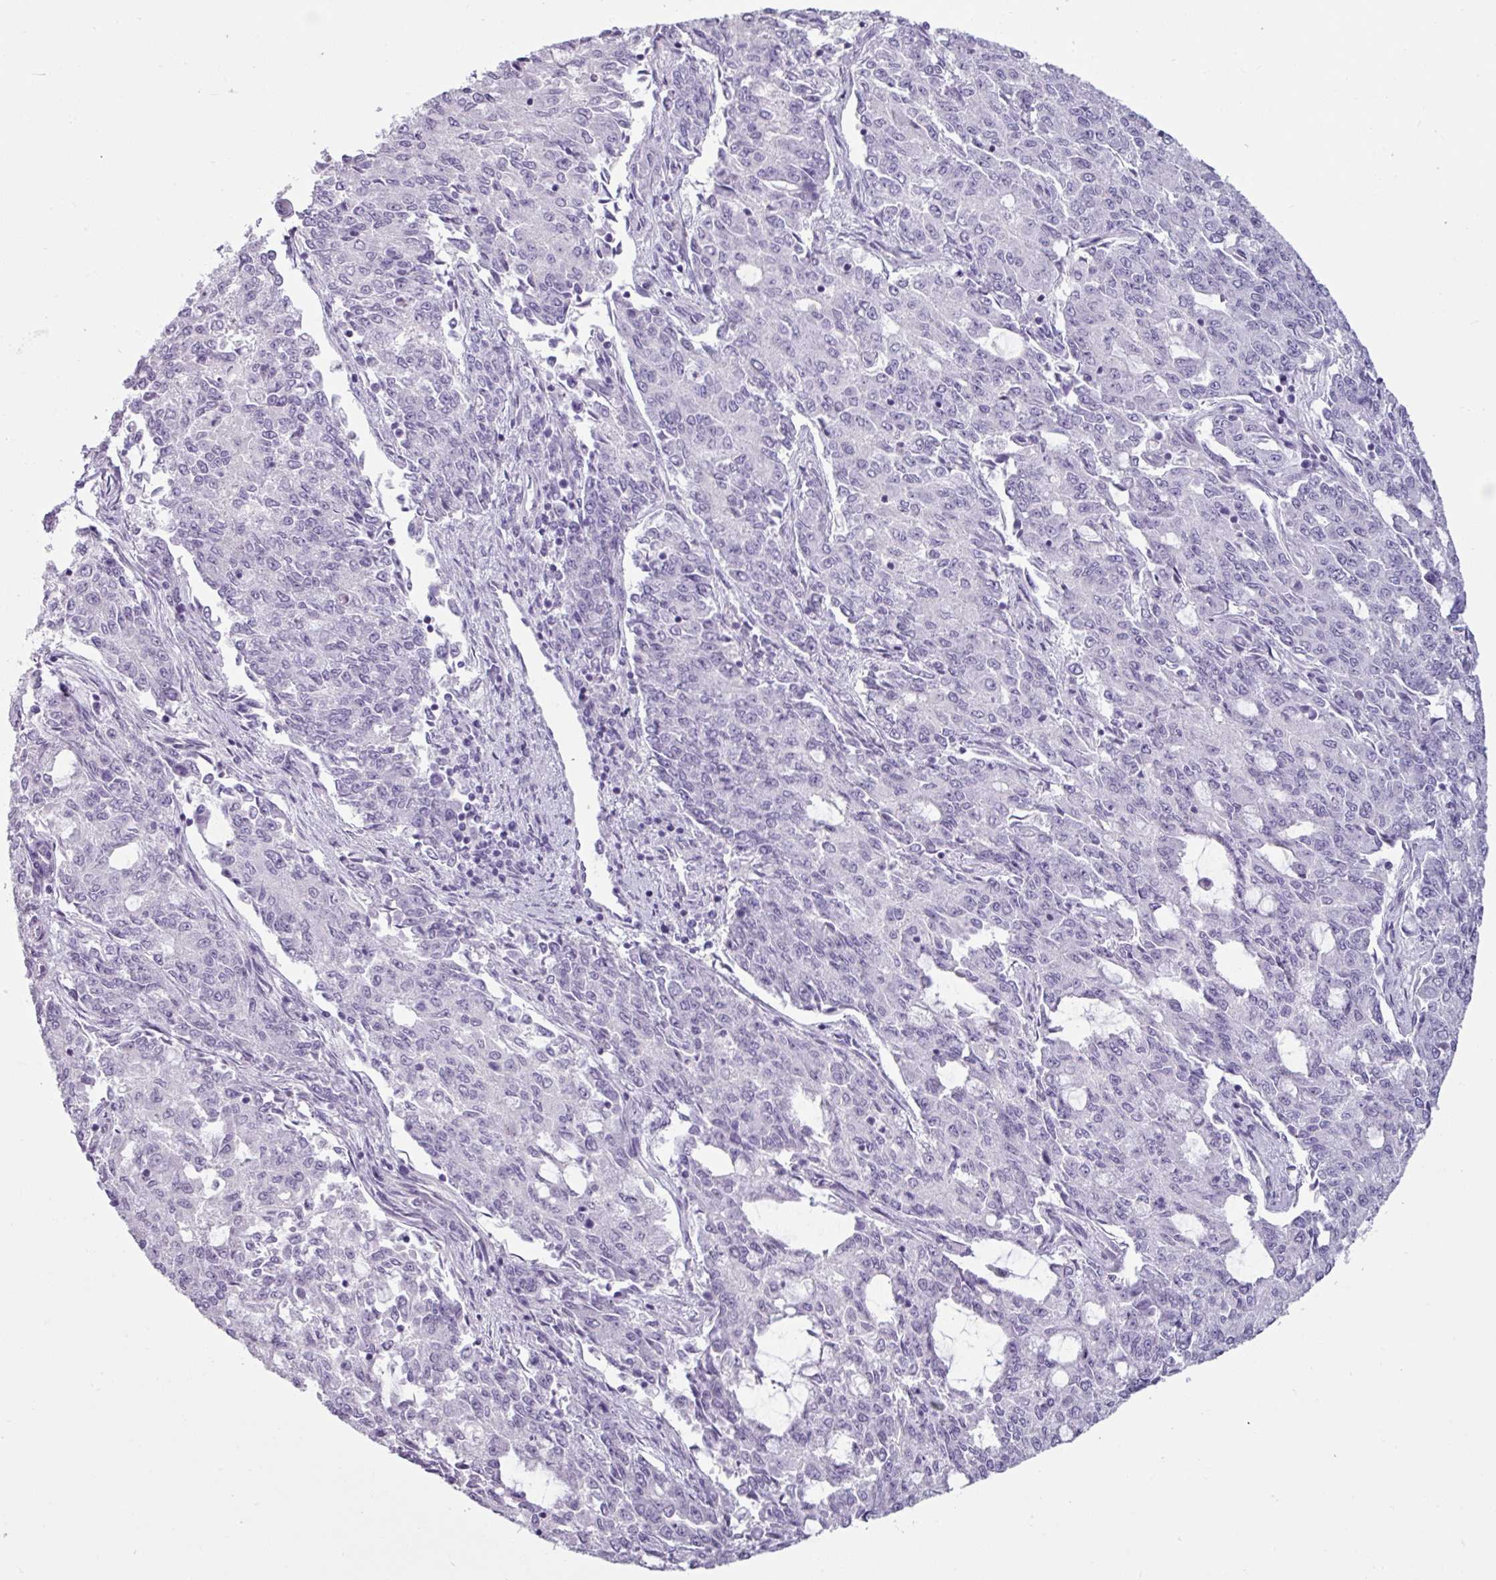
{"staining": {"intensity": "negative", "quantity": "none", "location": "none"}, "tissue": "endometrial cancer", "cell_type": "Tumor cells", "image_type": "cancer", "snomed": [{"axis": "morphology", "description": "Adenocarcinoma, NOS"}, {"axis": "topography", "description": "Endometrium"}], "caption": "Protein analysis of adenocarcinoma (endometrial) displays no significant positivity in tumor cells.", "gene": "CLCA1", "patient": {"sex": "female", "age": 50}}